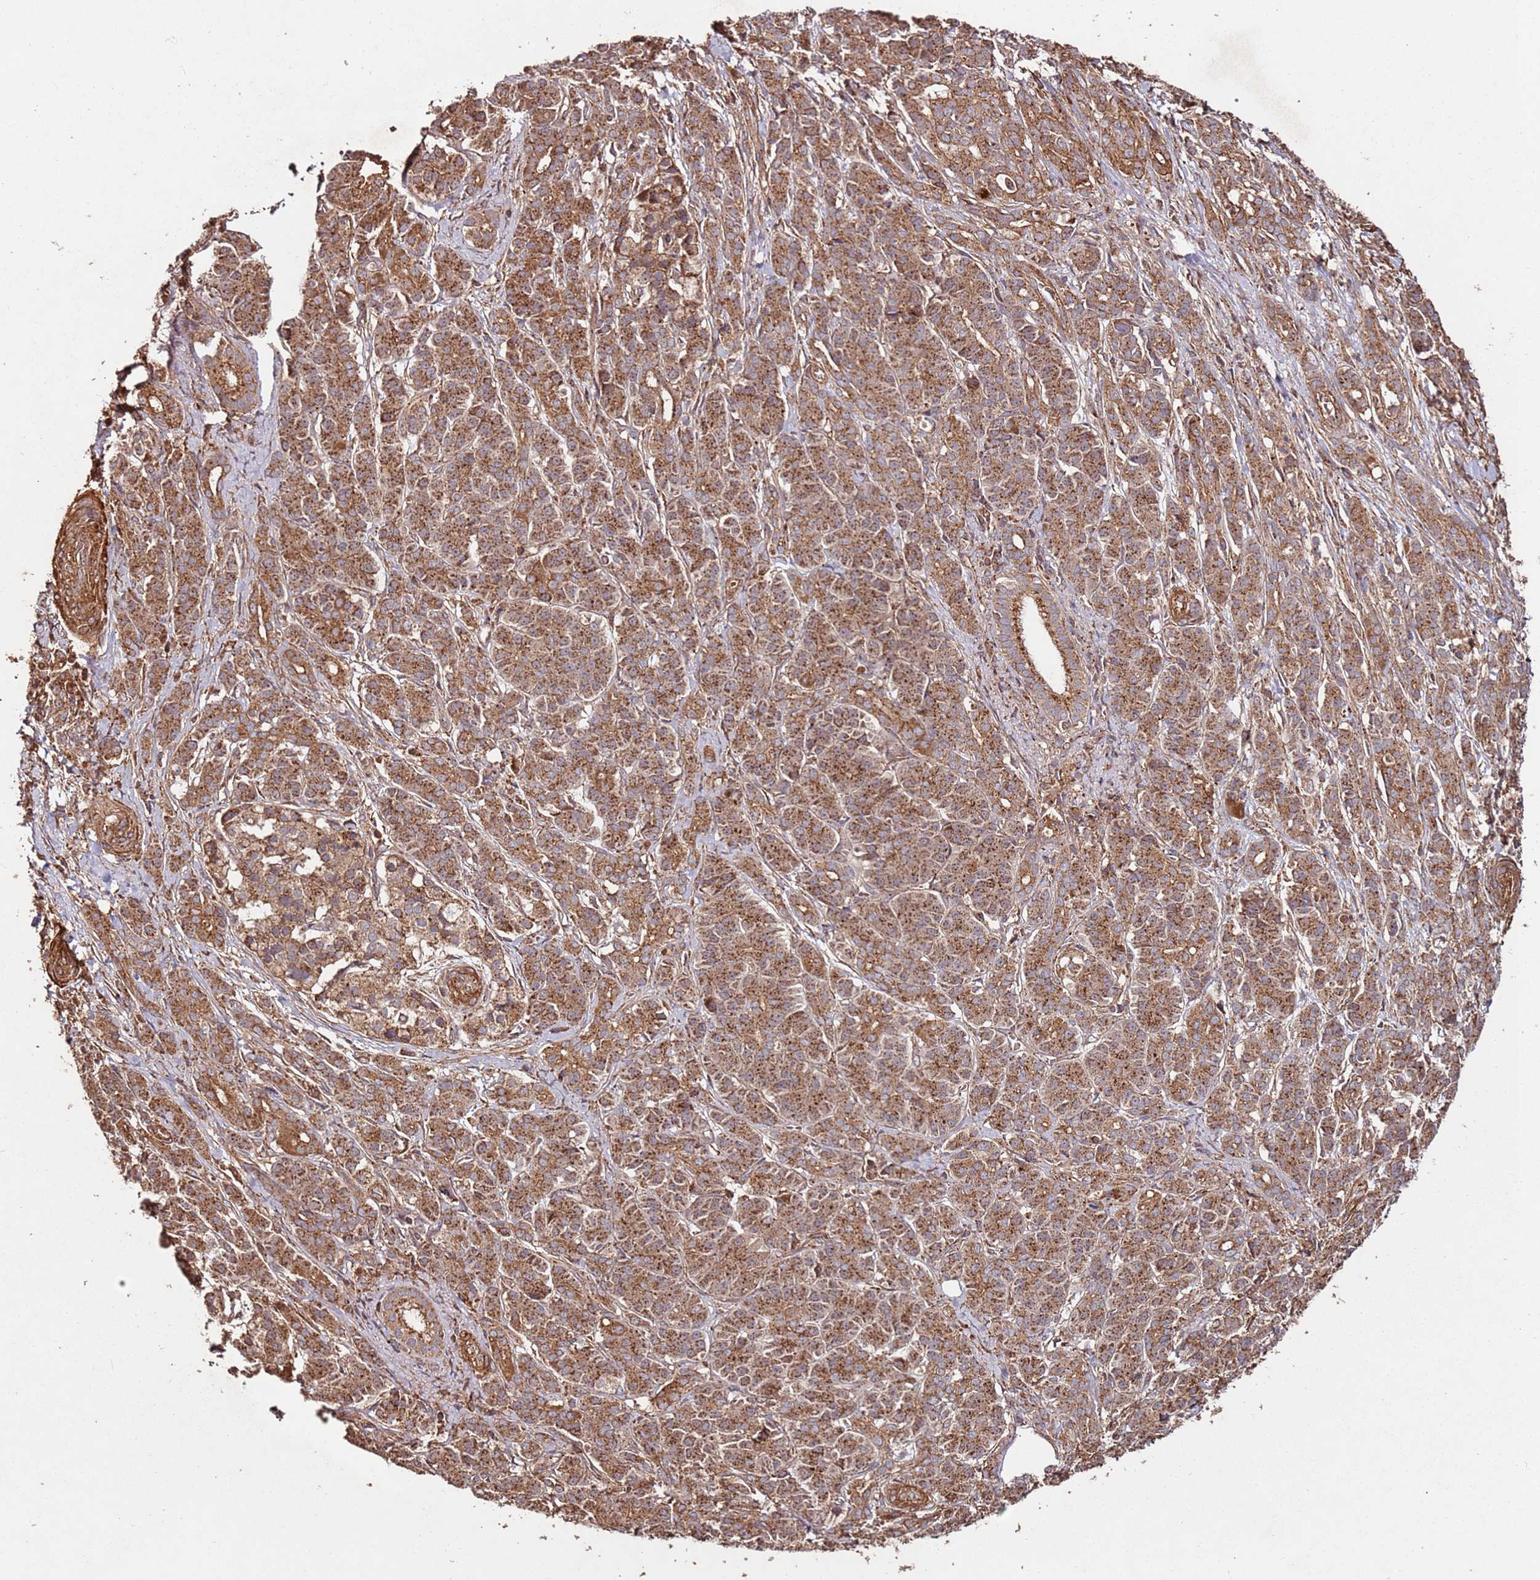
{"staining": {"intensity": "strong", "quantity": ">75%", "location": "cytoplasmic/membranous"}, "tissue": "pancreatic cancer", "cell_type": "Tumor cells", "image_type": "cancer", "snomed": [{"axis": "morphology", "description": "Adenocarcinoma, NOS"}, {"axis": "topography", "description": "Pancreas"}], "caption": "A brown stain labels strong cytoplasmic/membranous expression of a protein in pancreatic cancer tumor cells.", "gene": "FAM186A", "patient": {"sex": "male", "age": 57}}